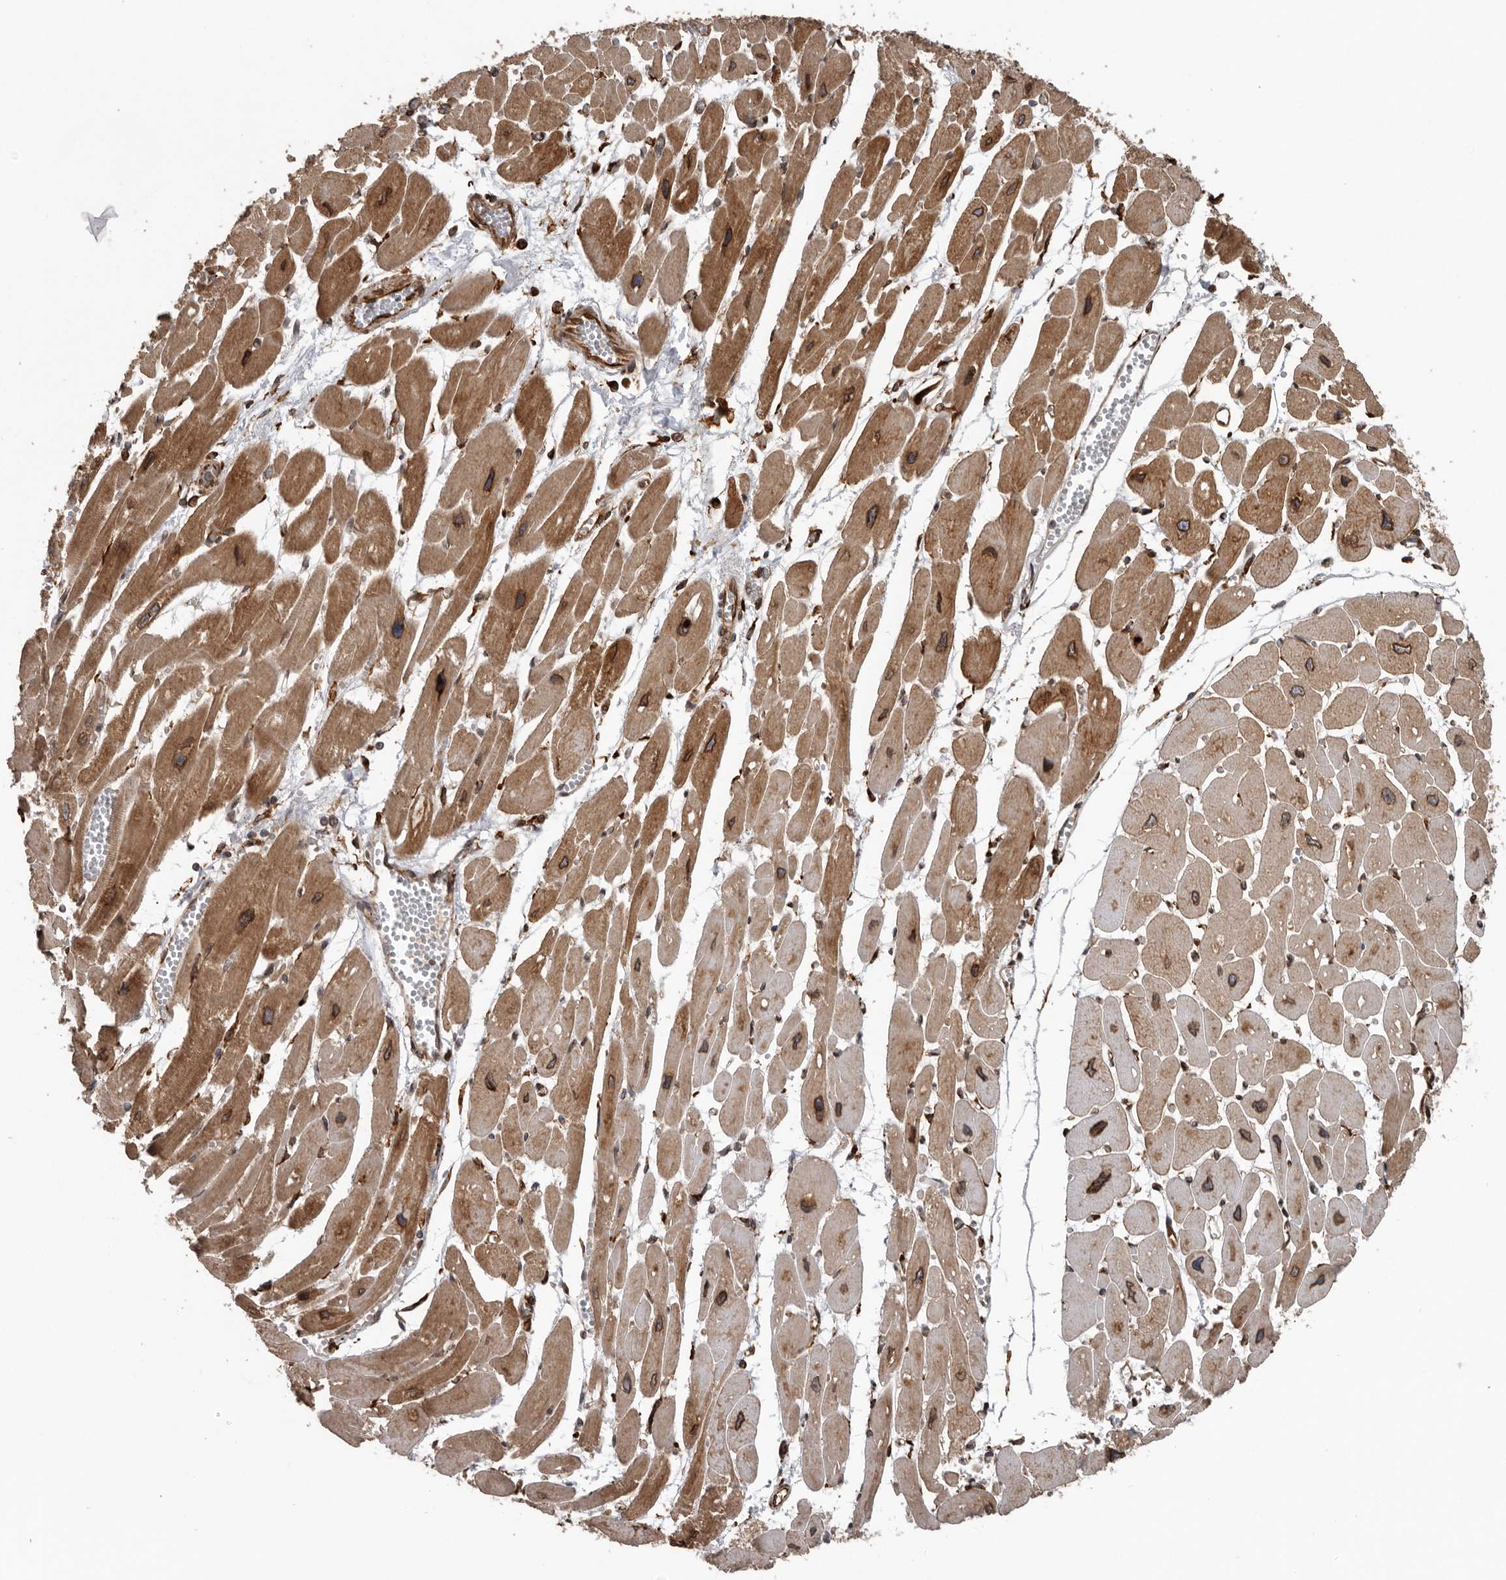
{"staining": {"intensity": "moderate", "quantity": ">75%", "location": "cytoplasmic/membranous"}, "tissue": "heart muscle", "cell_type": "Cardiomyocytes", "image_type": "normal", "snomed": [{"axis": "morphology", "description": "Normal tissue, NOS"}, {"axis": "topography", "description": "Heart"}], "caption": "Protein staining of normal heart muscle demonstrates moderate cytoplasmic/membranous expression in approximately >75% of cardiomyocytes. (IHC, brightfield microscopy, high magnification).", "gene": "CEP350", "patient": {"sex": "female", "age": 54}}